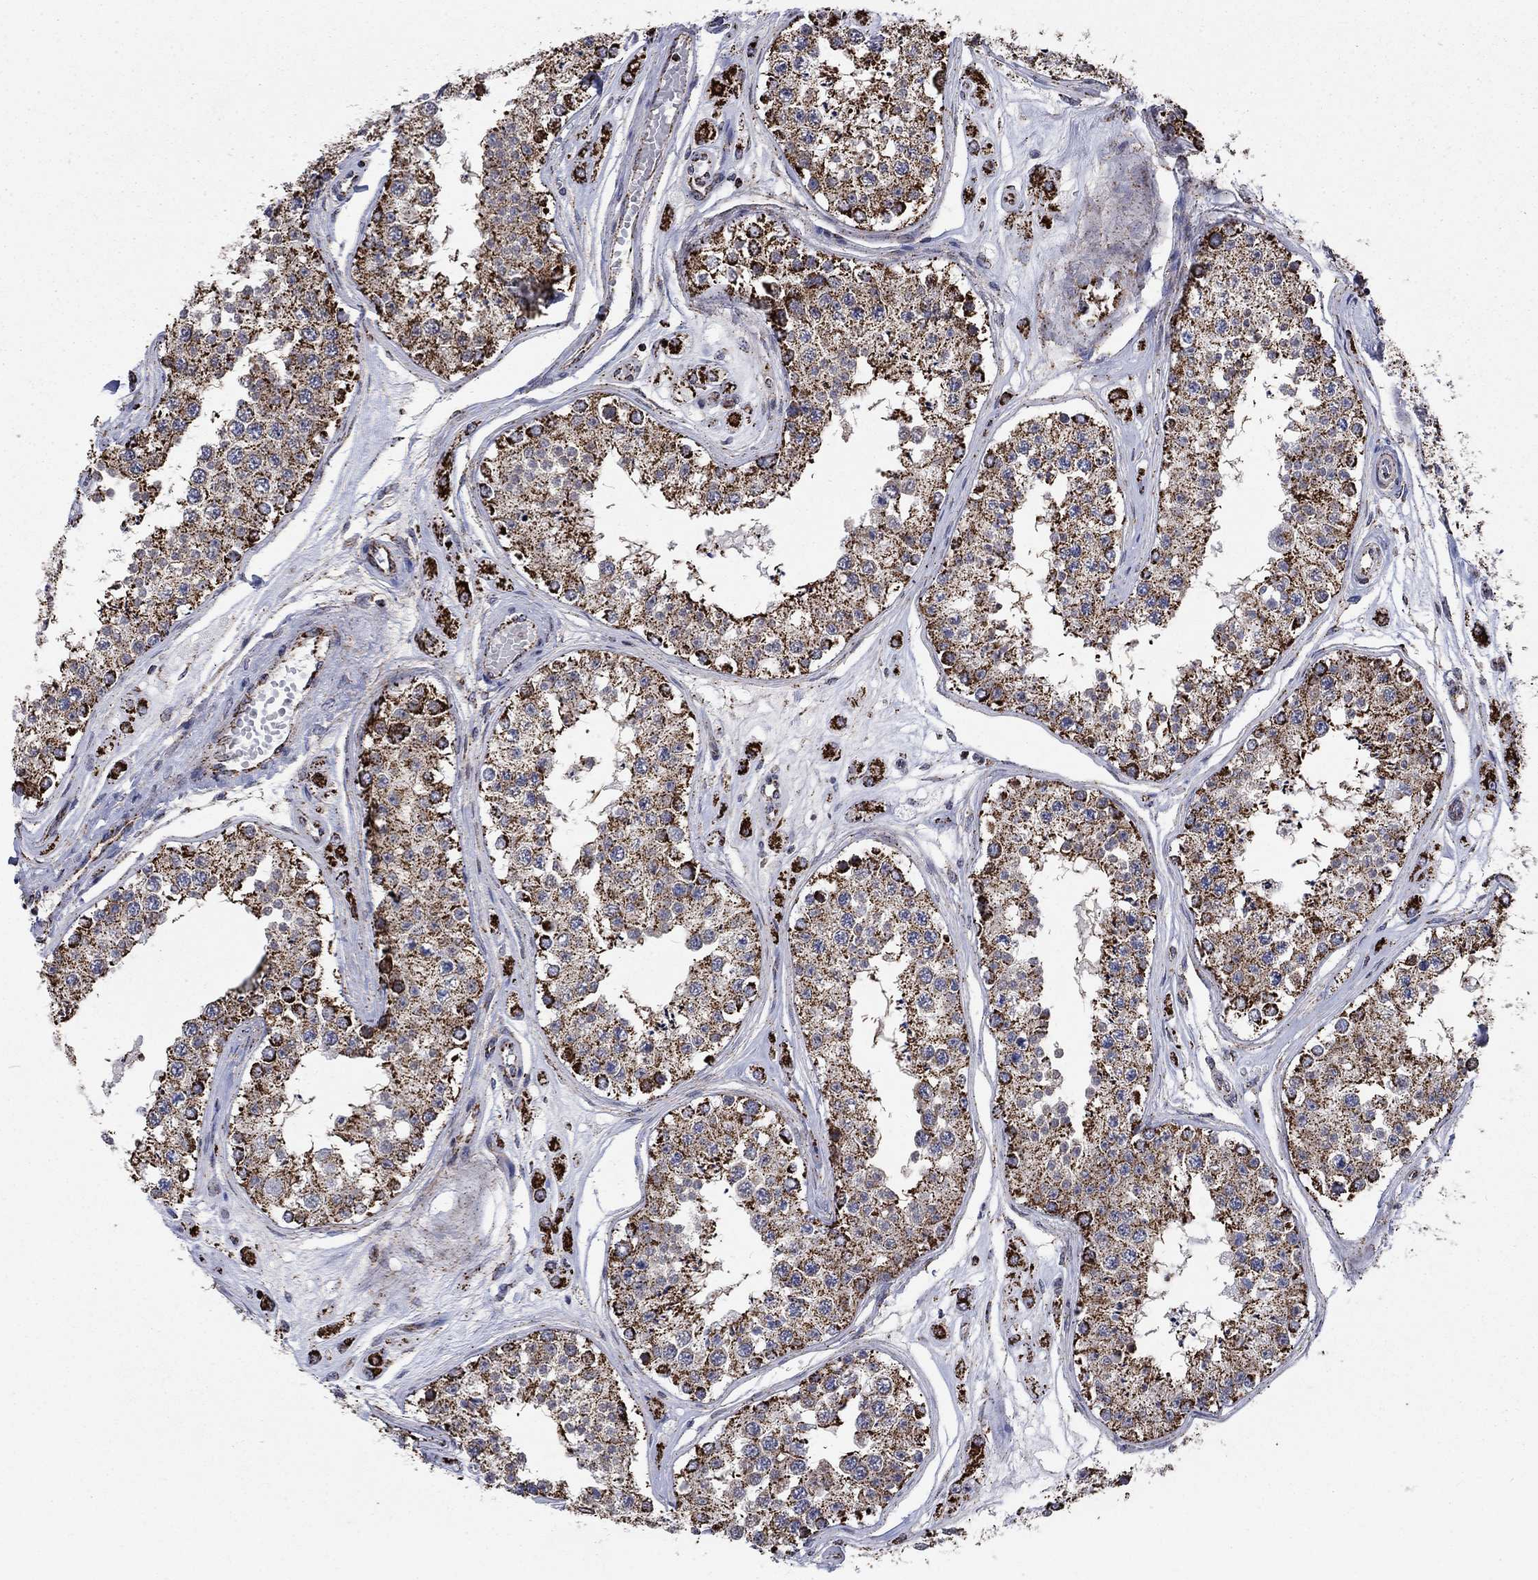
{"staining": {"intensity": "strong", "quantity": ">75%", "location": "cytoplasmic/membranous"}, "tissue": "testis", "cell_type": "Cells in seminiferous ducts", "image_type": "normal", "snomed": [{"axis": "morphology", "description": "Normal tissue, NOS"}, {"axis": "topography", "description": "Testis"}], "caption": "This photomicrograph displays immunohistochemistry staining of unremarkable human testis, with high strong cytoplasmic/membranous positivity in about >75% of cells in seminiferous ducts.", "gene": "MOAP1", "patient": {"sex": "male", "age": 25}}